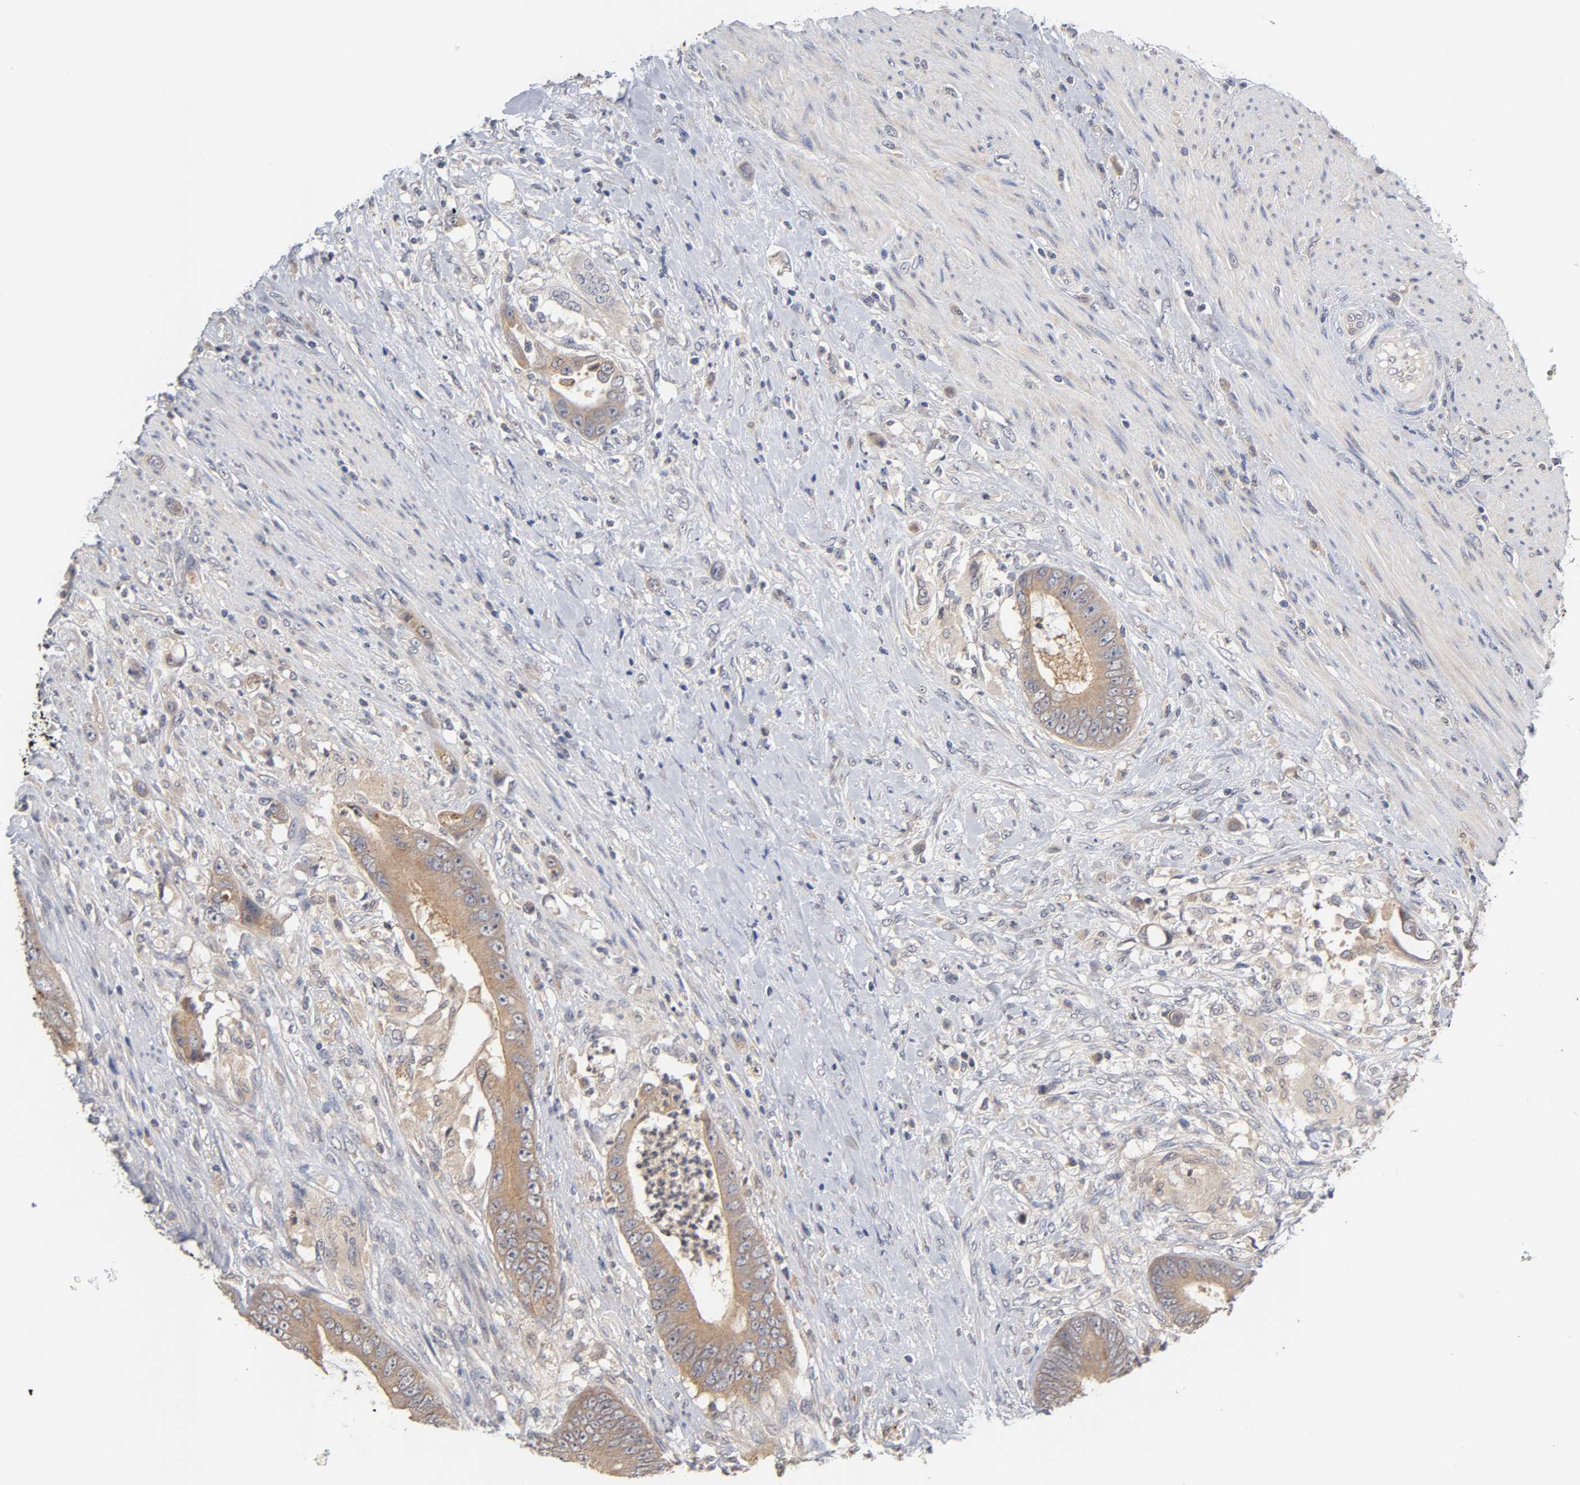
{"staining": {"intensity": "weak", "quantity": ">75%", "location": "cytoplasmic/membranous"}, "tissue": "colorectal cancer", "cell_type": "Tumor cells", "image_type": "cancer", "snomed": [{"axis": "morphology", "description": "Adenocarcinoma, NOS"}, {"axis": "topography", "description": "Rectum"}], "caption": "Immunohistochemical staining of human colorectal cancer (adenocarcinoma) demonstrates low levels of weak cytoplasmic/membranous positivity in approximately >75% of tumor cells.", "gene": "CXADR", "patient": {"sex": "female", "age": 77}}